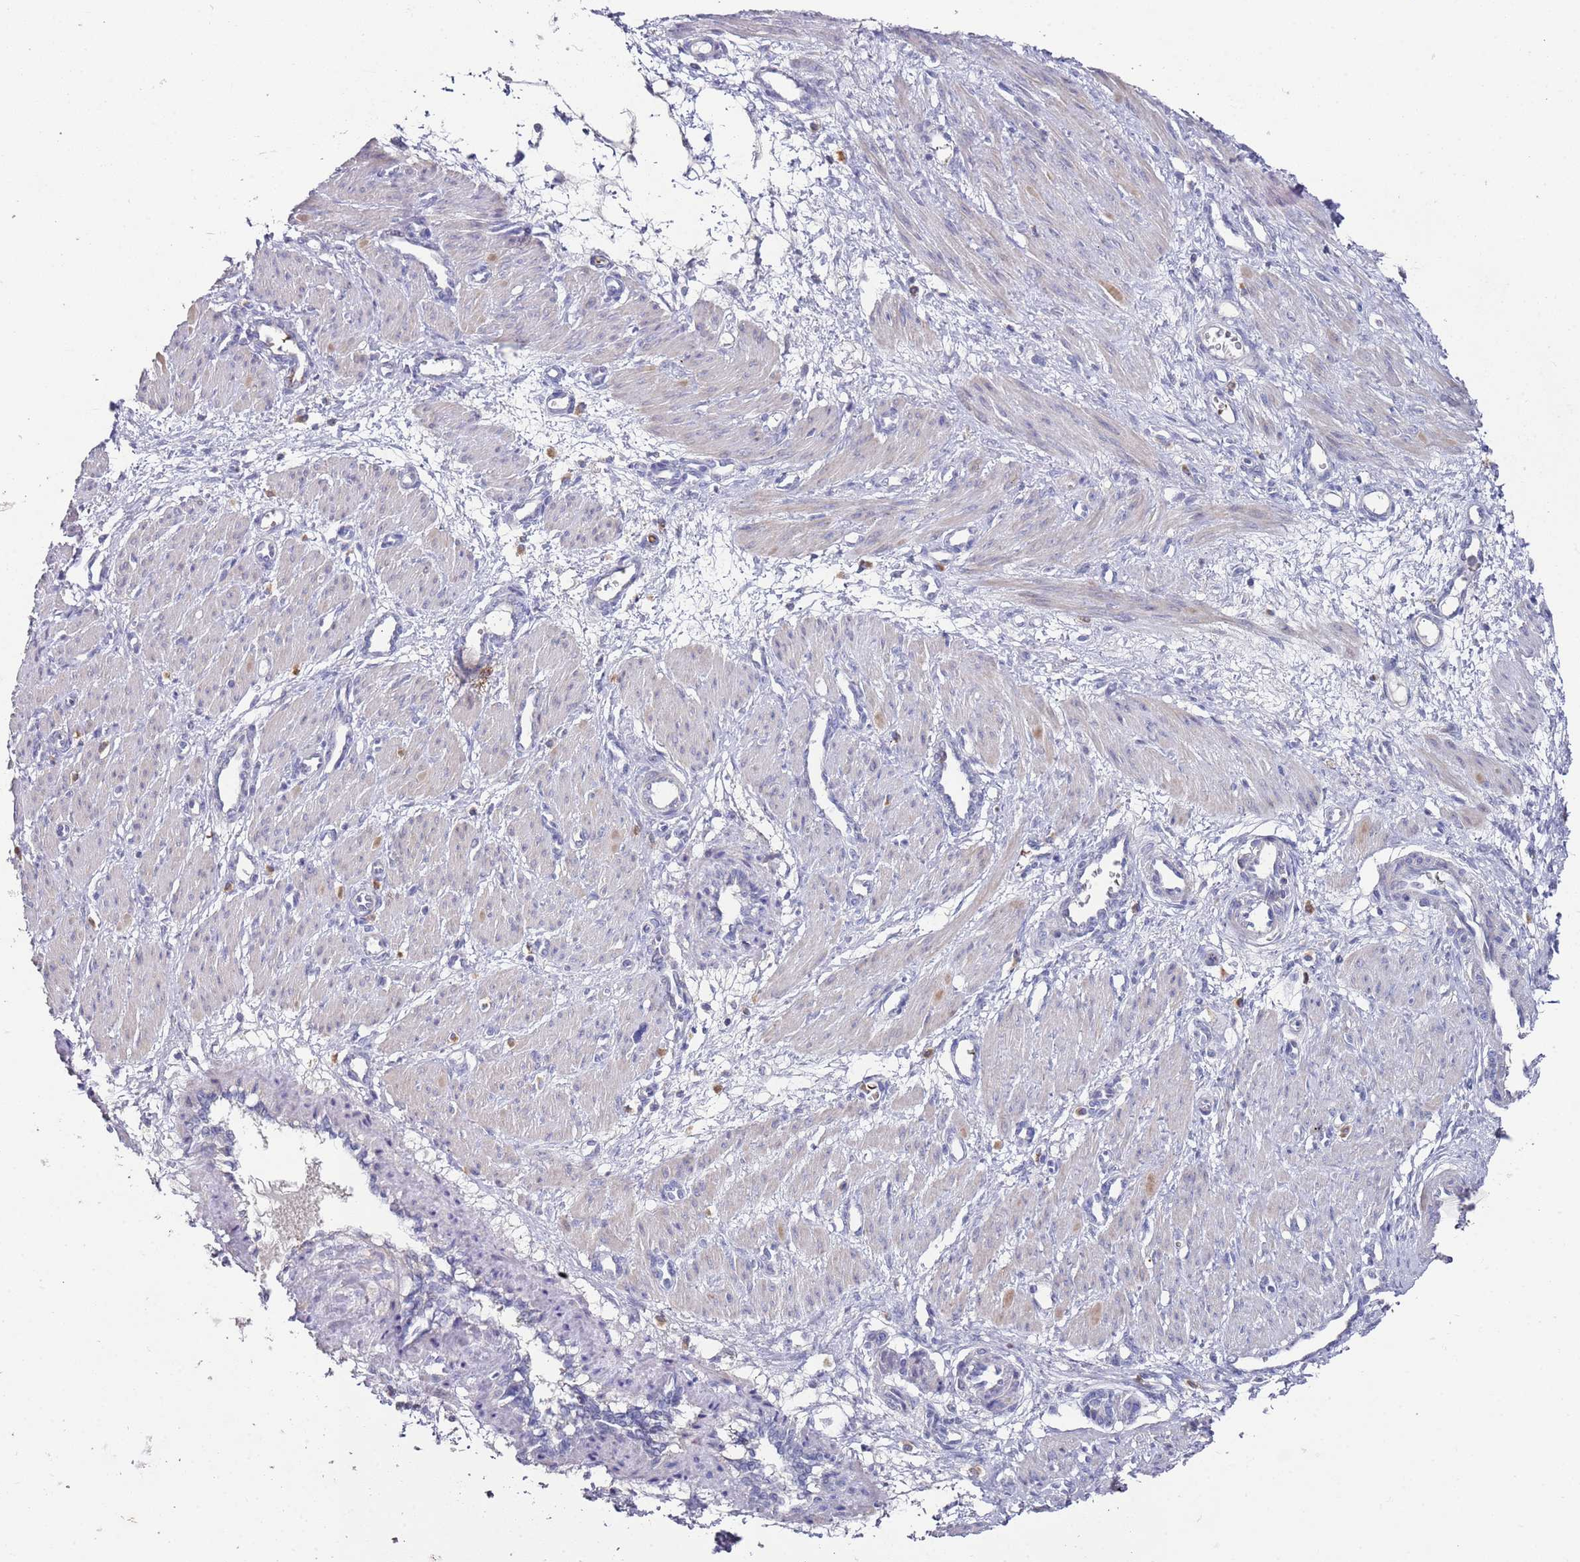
{"staining": {"intensity": "negative", "quantity": "none", "location": "none"}, "tissue": "smooth muscle", "cell_type": "Smooth muscle cells", "image_type": "normal", "snomed": [{"axis": "morphology", "description": "Normal tissue, NOS"}, {"axis": "topography", "description": "Endometrium"}], "caption": "Human smooth muscle stained for a protein using immunohistochemistry (IHC) displays no positivity in smooth muscle cells.", "gene": "LACC1", "patient": {"sex": "female", "age": 33}}